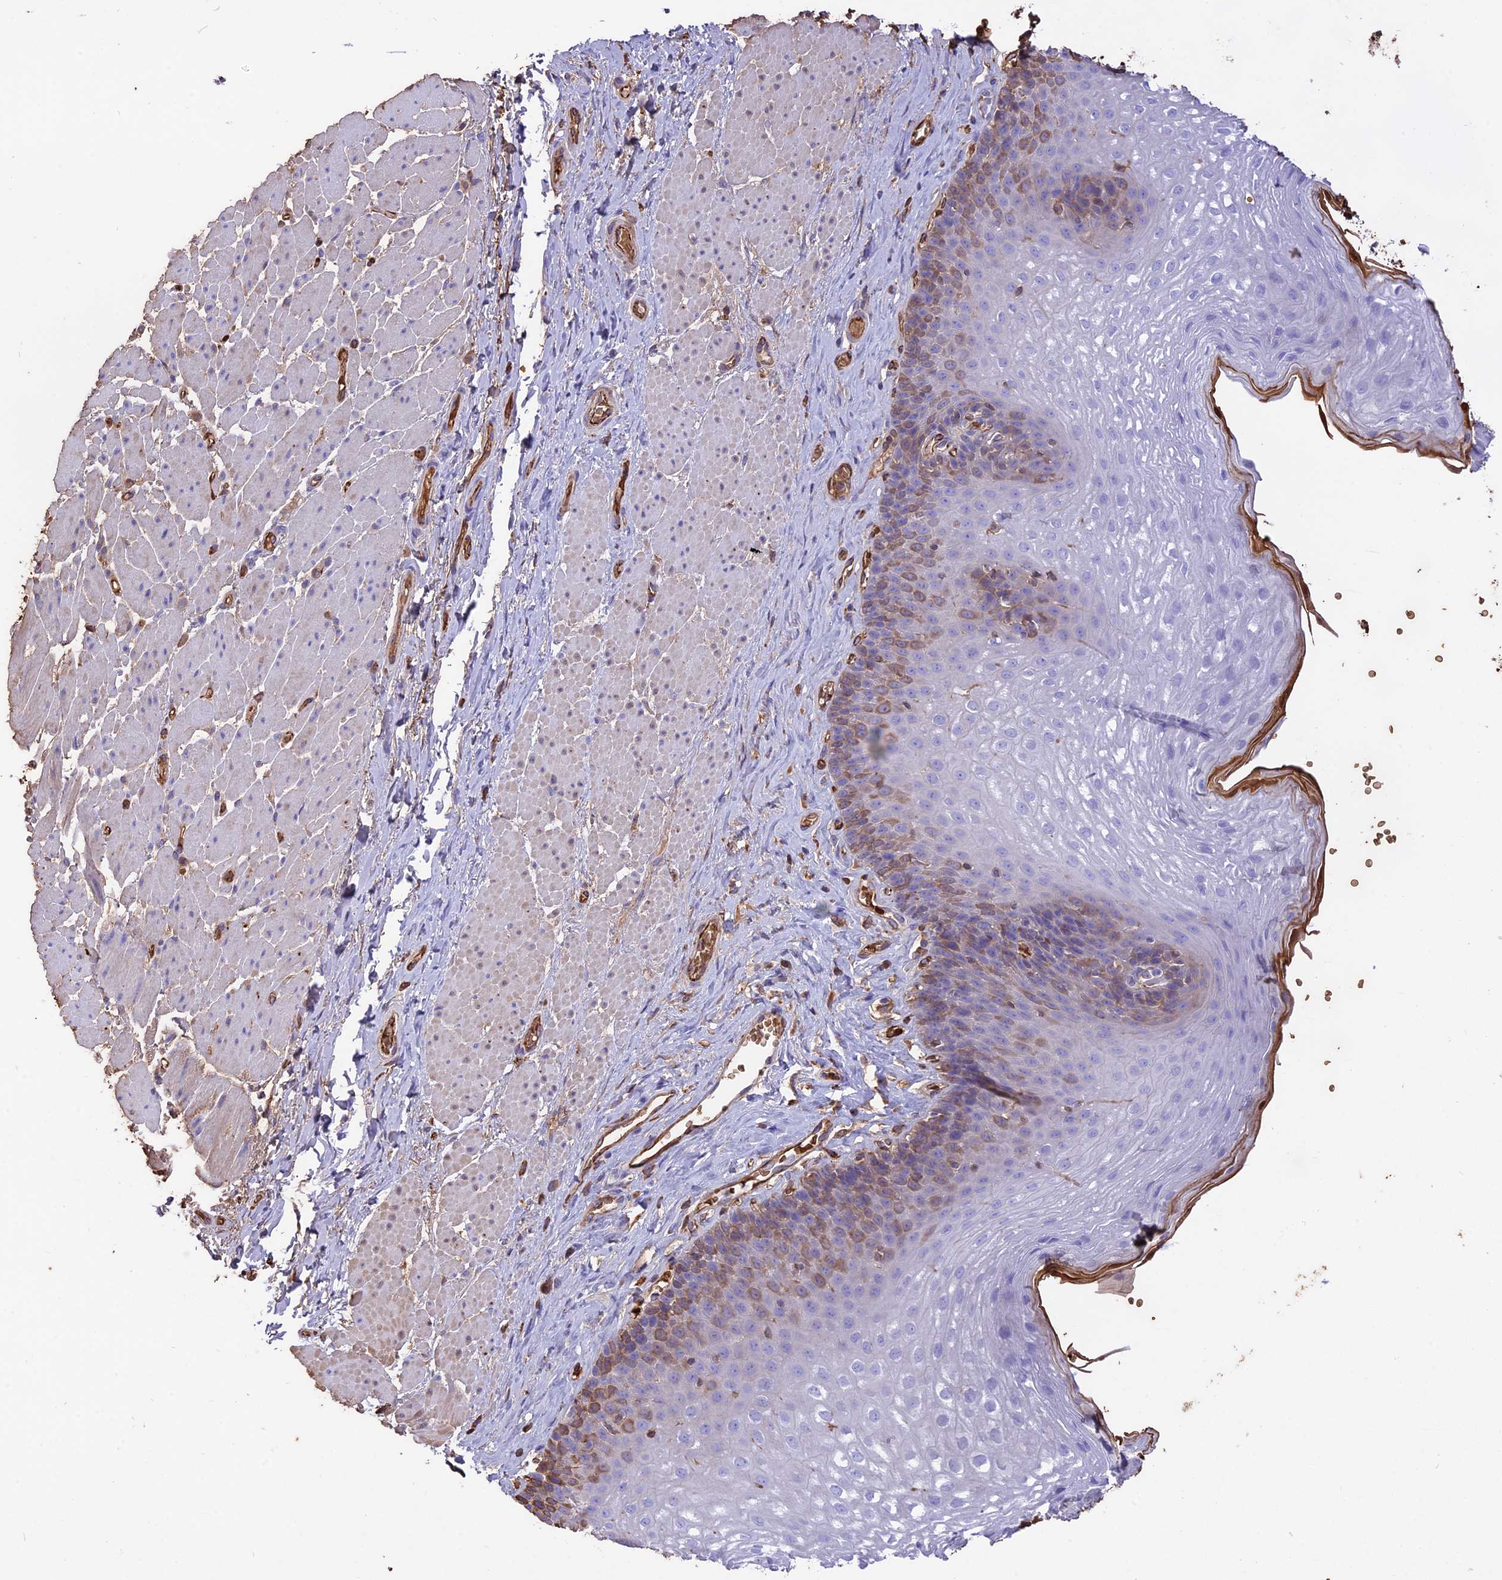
{"staining": {"intensity": "moderate", "quantity": "<25%", "location": "cytoplasmic/membranous"}, "tissue": "esophagus", "cell_type": "Squamous epithelial cells", "image_type": "normal", "snomed": [{"axis": "morphology", "description": "Normal tissue, NOS"}, {"axis": "topography", "description": "Esophagus"}], "caption": "Protein staining by immunohistochemistry displays moderate cytoplasmic/membranous positivity in about <25% of squamous epithelial cells in benign esophagus.", "gene": "TTC4", "patient": {"sex": "female", "age": 66}}